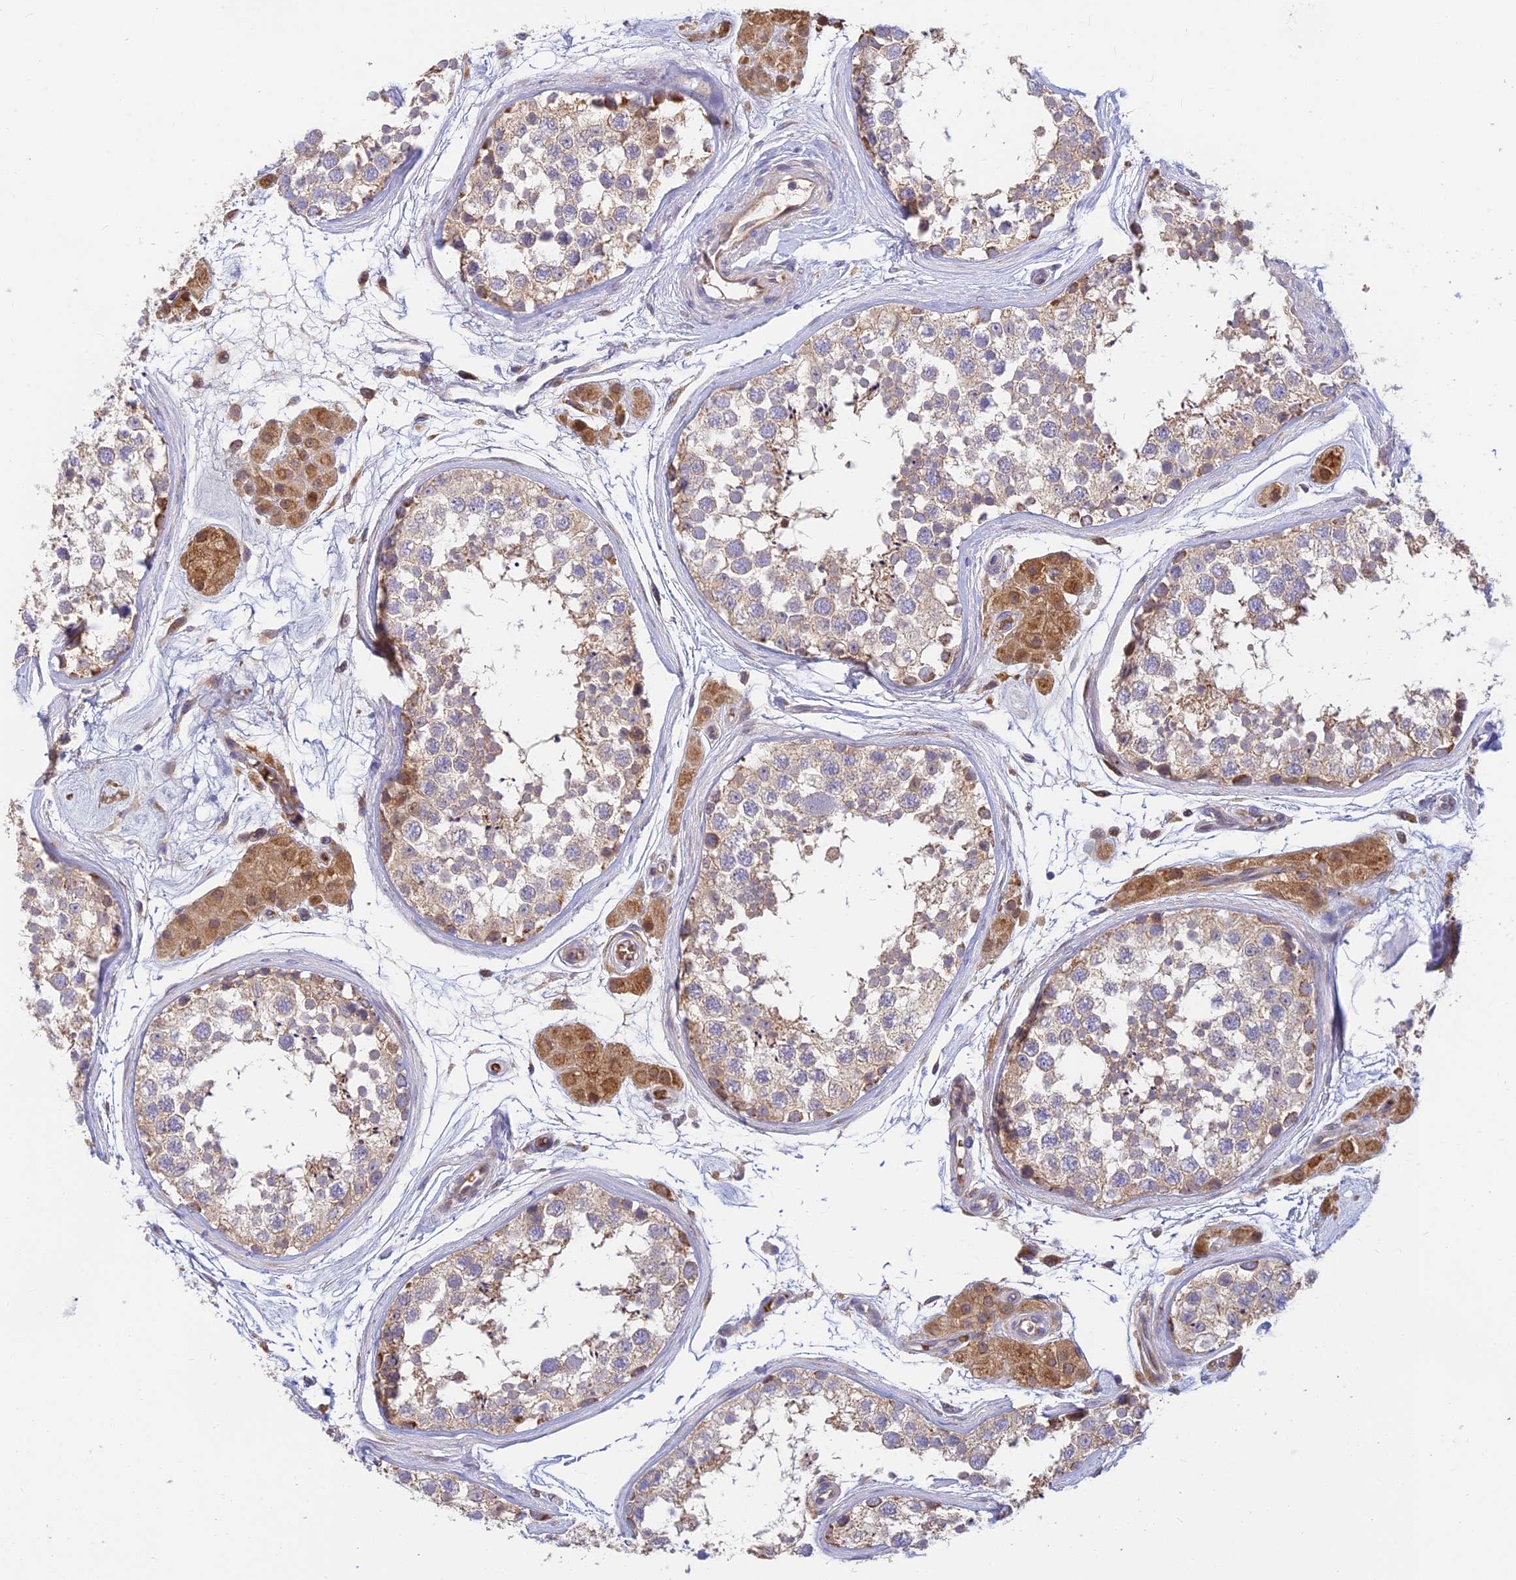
{"staining": {"intensity": "moderate", "quantity": "<25%", "location": "cytoplasmic/membranous"}, "tissue": "testis", "cell_type": "Cells in seminiferous ducts", "image_type": "normal", "snomed": [{"axis": "morphology", "description": "Normal tissue, NOS"}, {"axis": "topography", "description": "Testis"}], "caption": "Protein expression analysis of unremarkable human testis reveals moderate cytoplasmic/membranous positivity in about <25% of cells in seminiferous ducts.", "gene": "UFSP2", "patient": {"sex": "male", "age": 56}}